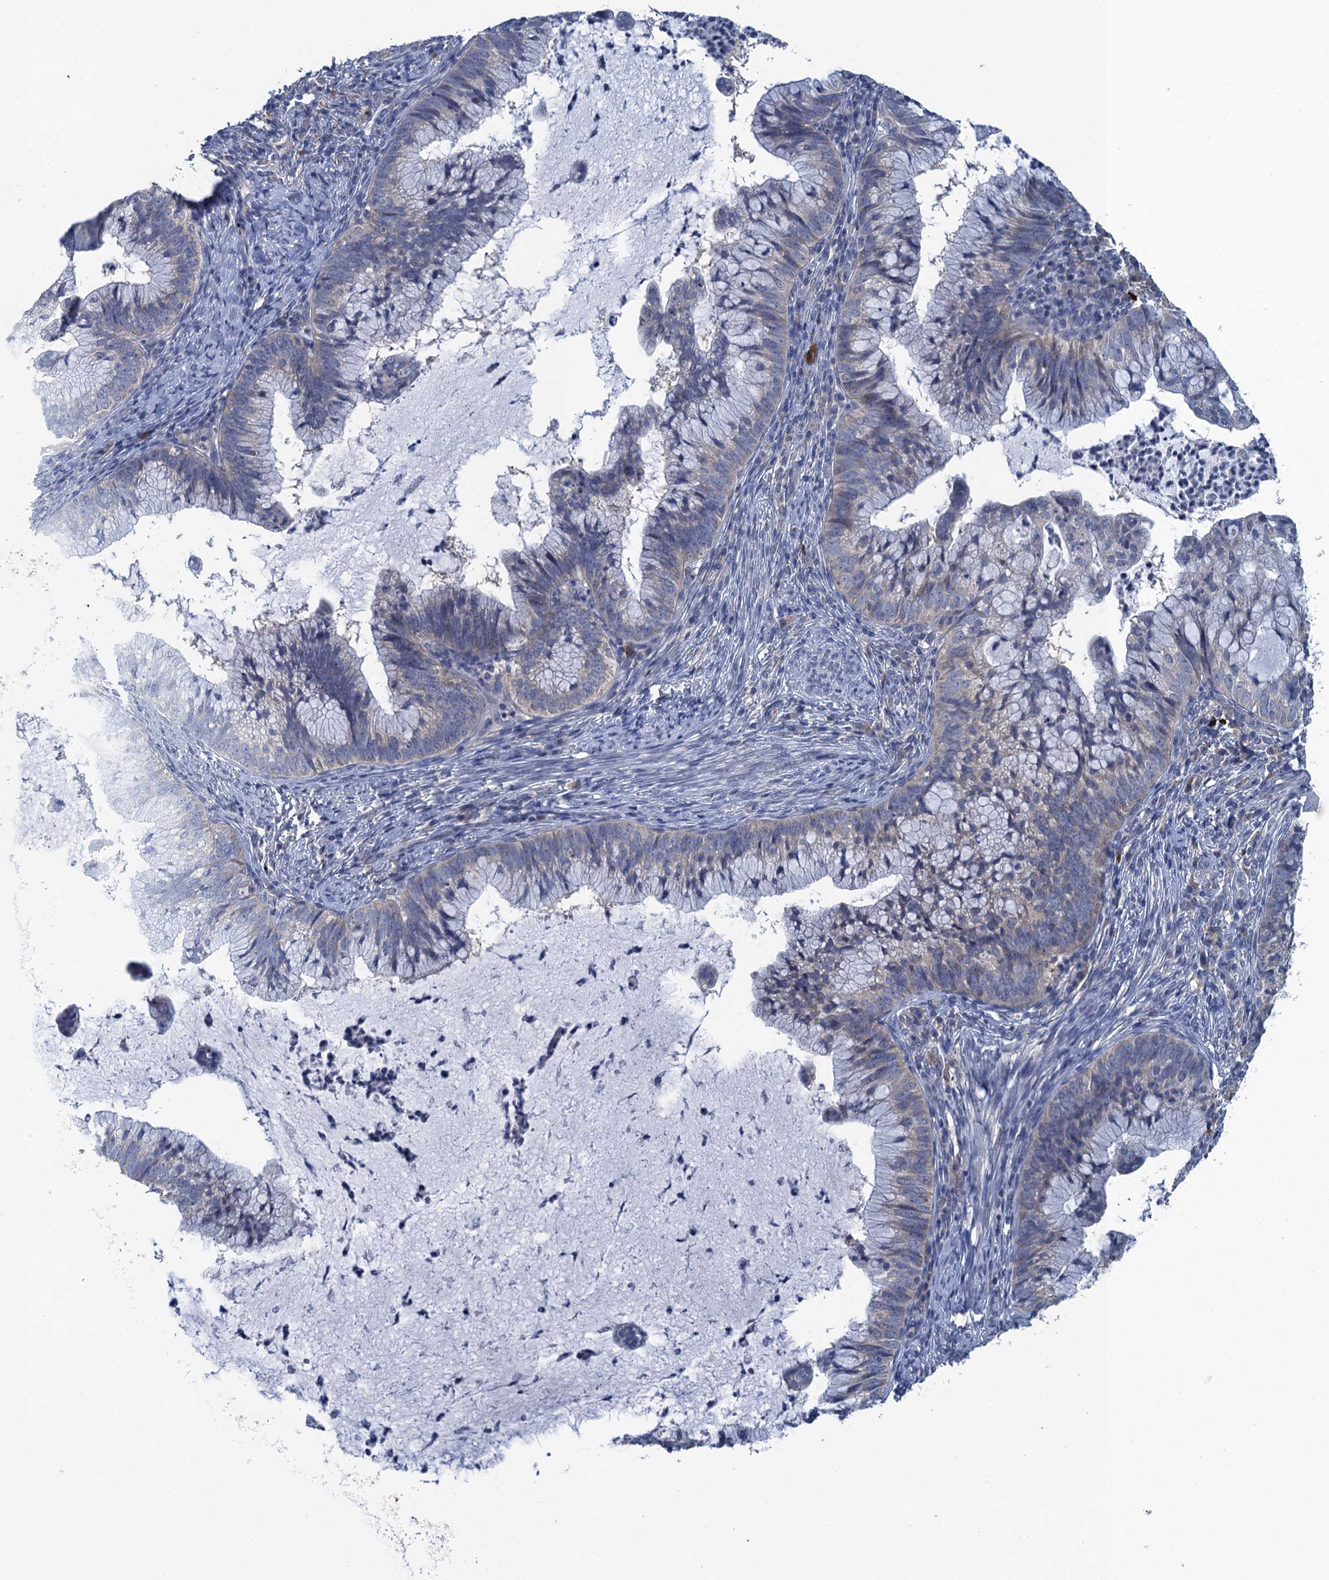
{"staining": {"intensity": "negative", "quantity": "none", "location": "none"}, "tissue": "cervical cancer", "cell_type": "Tumor cells", "image_type": "cancer", "snomed": [{"axis": "morphology", "description": "Adenocarcinoma, NOS"}, {"axis": "topography", "description": "Cervix"}], "caption": "There is no significant expression in tumor cells of cervical adenocarcinoma. (DAB immunohistochemistry with hematoxylin counter stain).", "gene": "CTU2", "patient": {"sex": "female", "age": 36}}